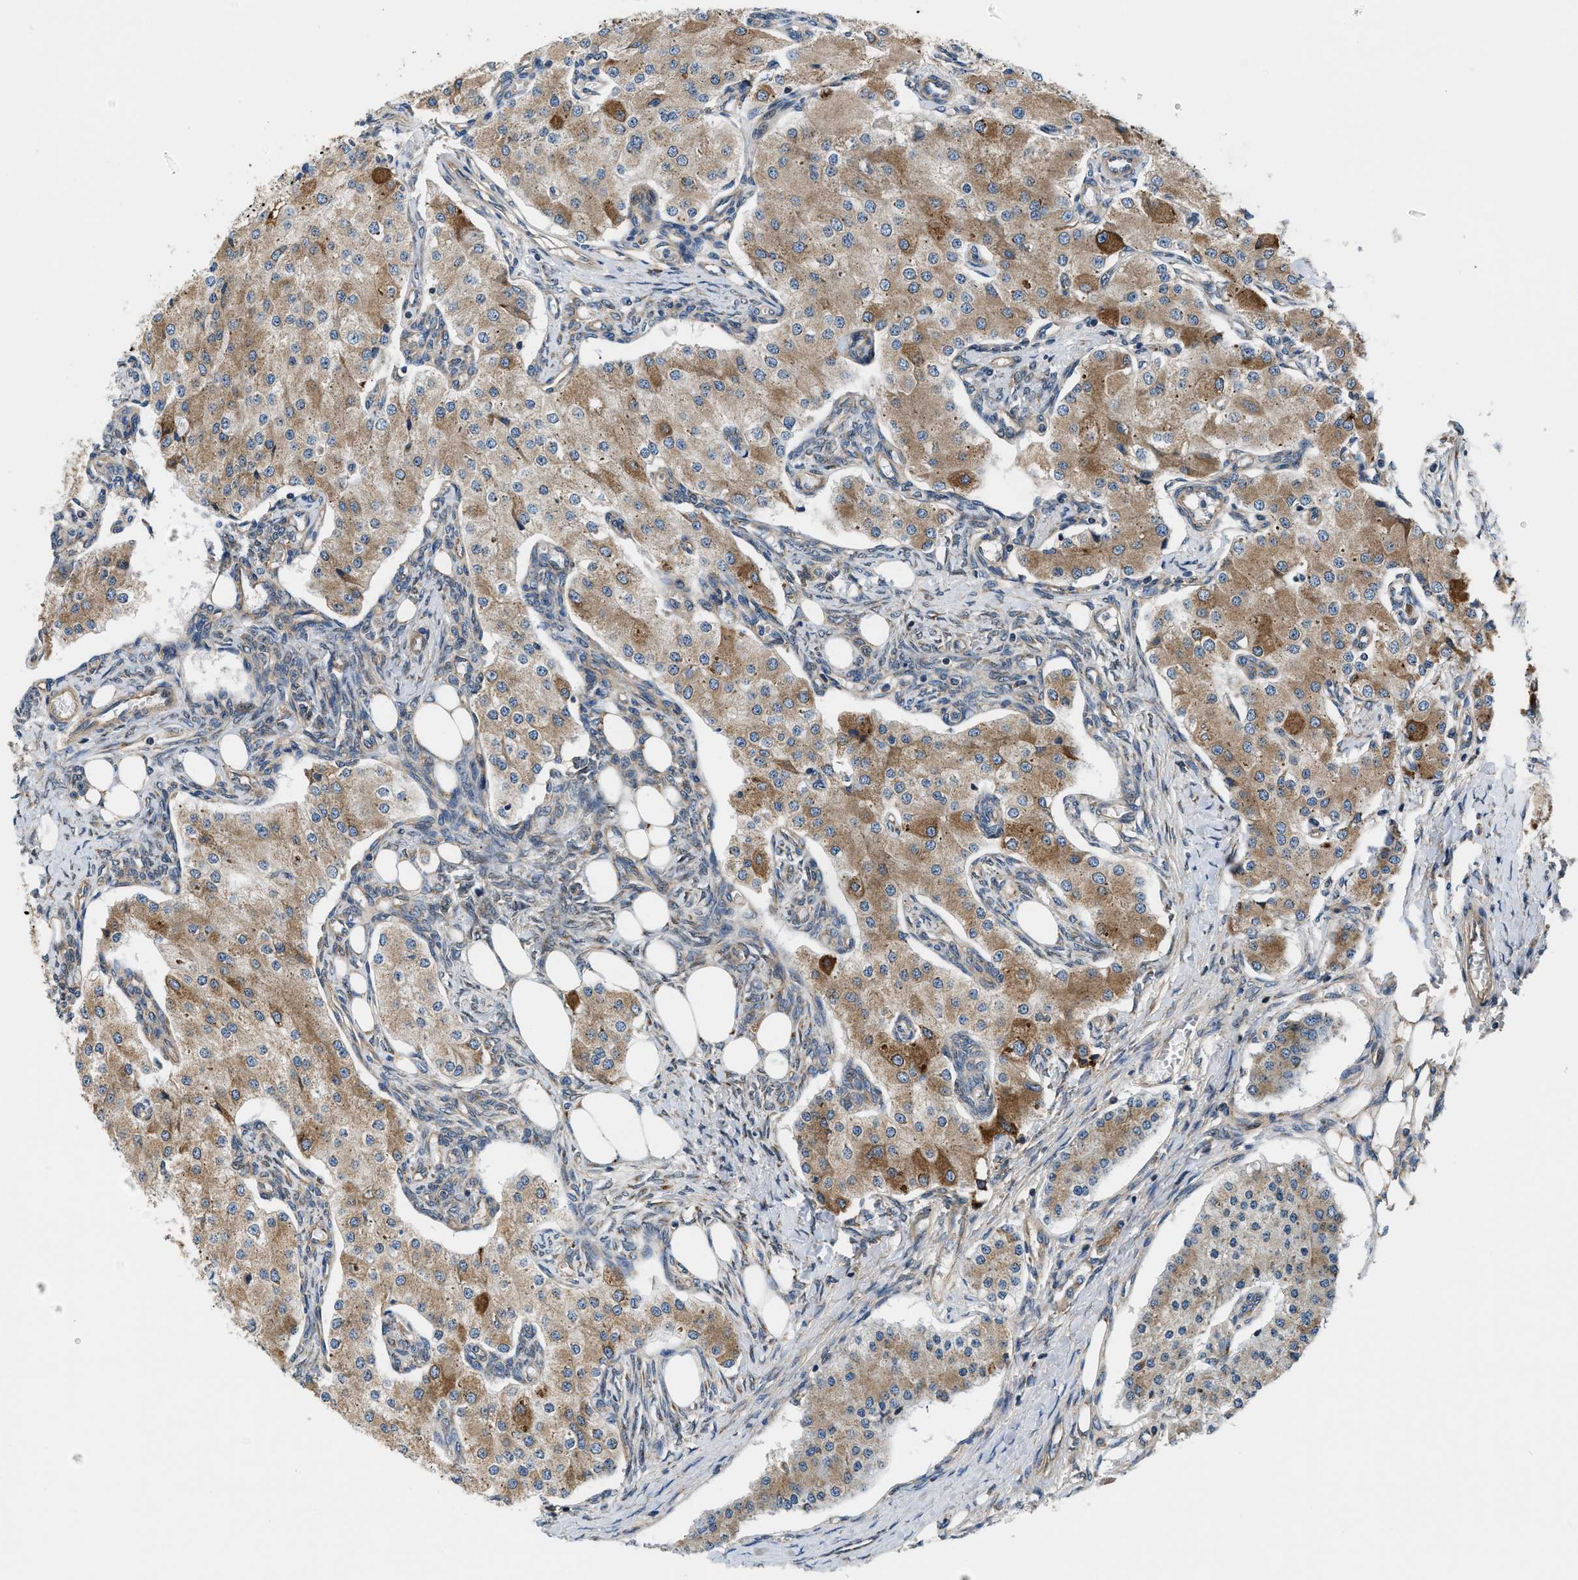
{"staining": {"intensity": "moderate", "quantity": ">75%", "location": "cytoplasmic/membranous"}, "tissue": "carcinoid", "cell_type": "Tumor cells", "image_type": "cancer", "snomed": [{"axis": "morphology", "description": "Carcinoid, malignant, NOS"}, {"axis": "topography", "description": "Colon"}], "caption": "Carcinoid stained with a brown dye exhibits moderate cytoplasmic/membranous positive expression in about >75% of tumor cells.", "gene": "CEP128", "patient": {"sex": "female", "age": 52}}